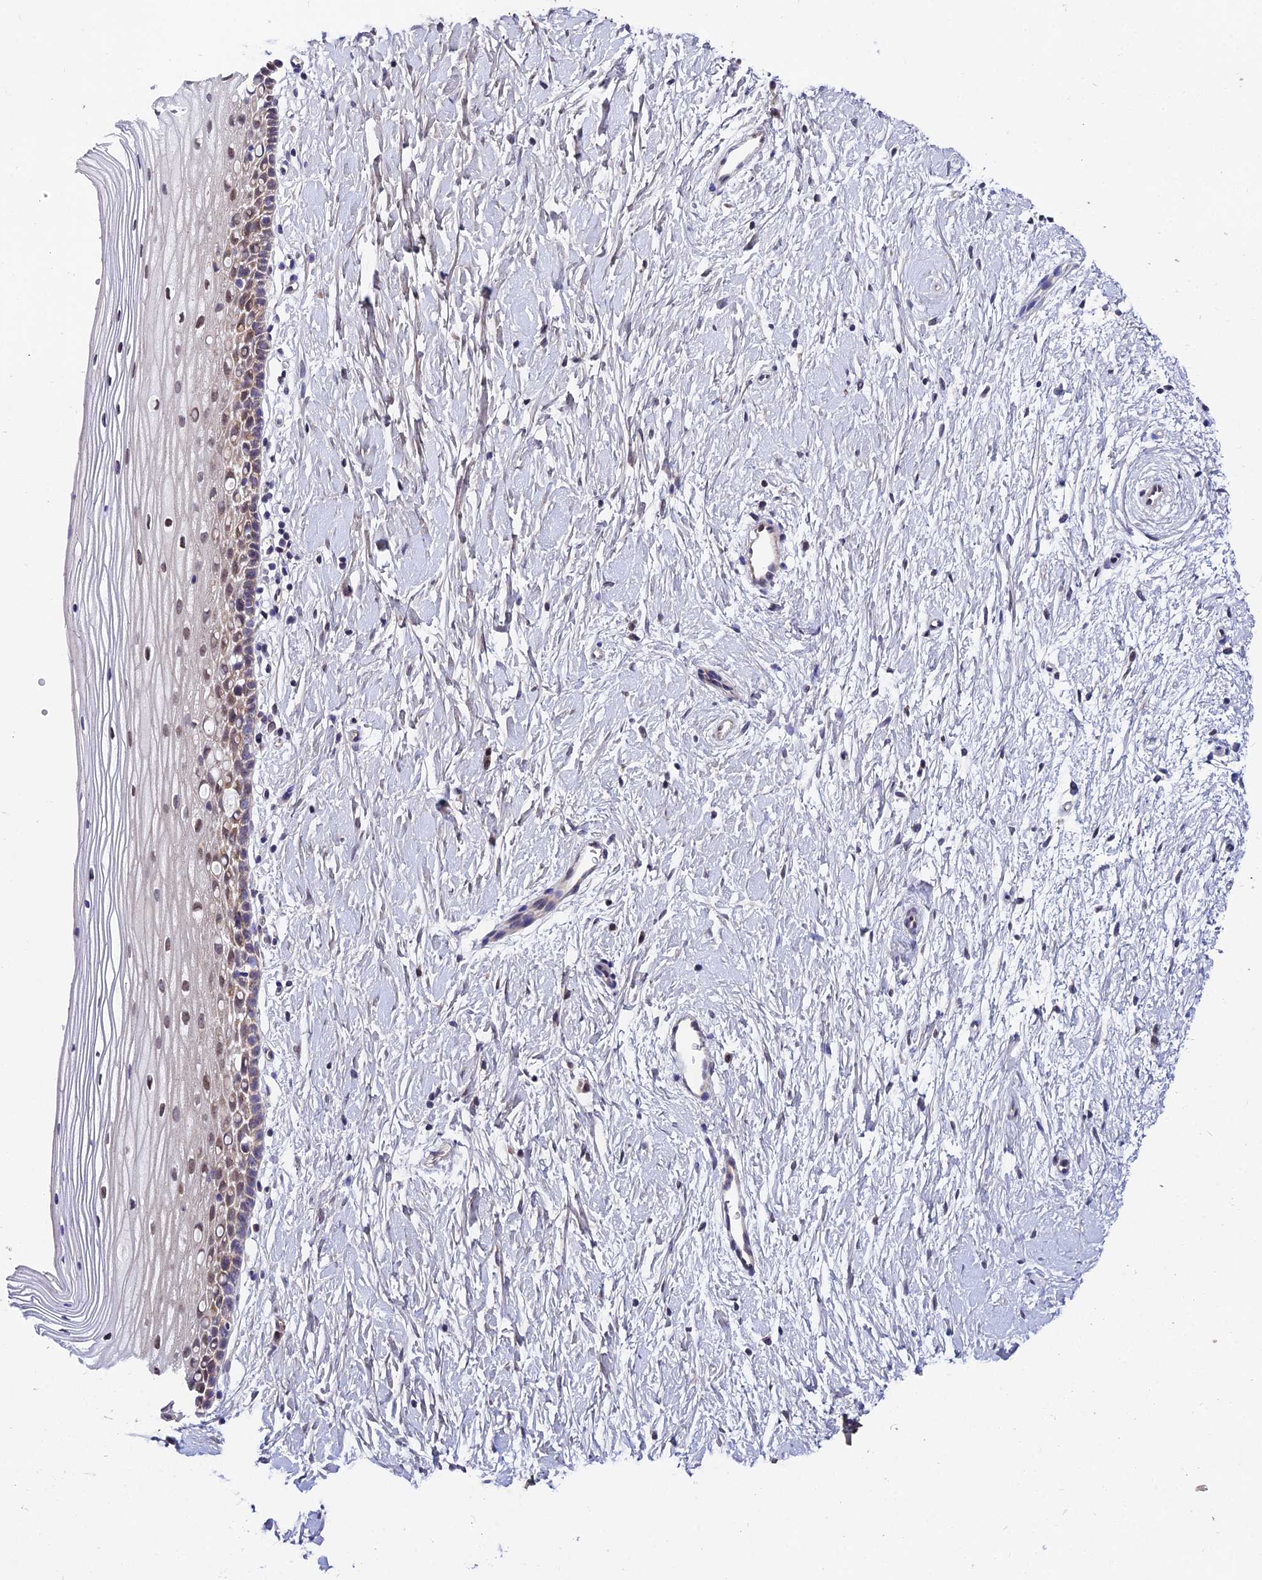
{"staining": {"intensity": "moderate", "quantity": "25%-75%", "location": "cytoplasmic/membranous,nuclear"}, "tissue": "cervix", "cell_type": "Squamous epithelial cells", "image_type": "normal", "snomed": [{"axis": "morphology", "description": "Normal tissue, NOS"}, {"axis": "topography", "description": "Cervix"}], "caption": "Squamous epithelial cells display moderate cytoplasmic/membranous,nuclear expression in about 25%-75% of cells in unremarkable cervix.", "gene": "INPP4A", "patient": {"sex": "female", "age": 39}}